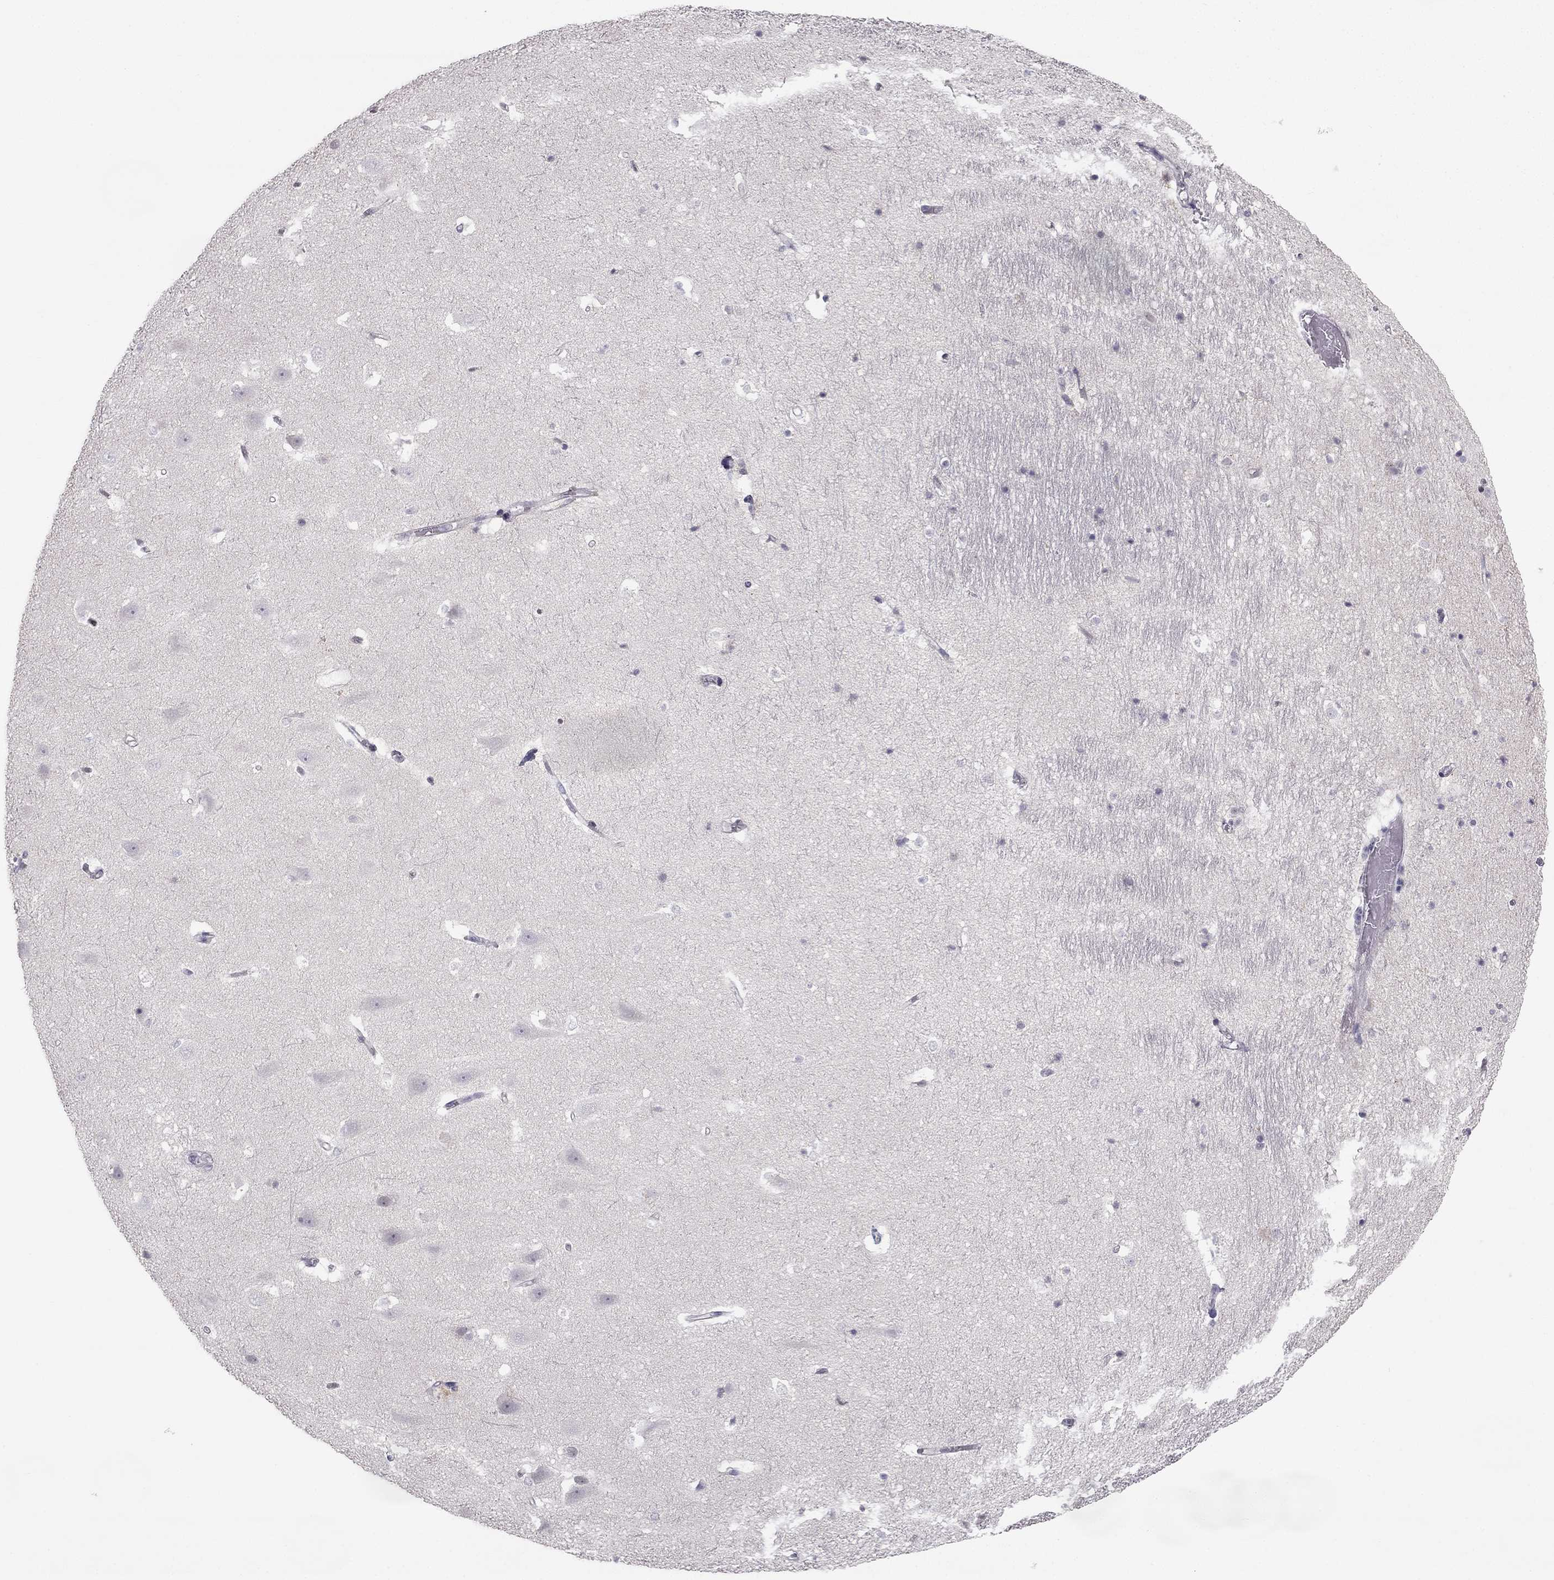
{"staining": {"intensity": "negative", "quantity": "none", "location": "none"}, "tissue": "hippocampus", "cell_type": "Glial cells", "image_type": "normal", "snomed": [{"axis": "morphology", "description": "Normal tissue, NOS"}, {"axis": "topography", "description": "Hippocampus"}], "caption": "Immunohistochemistry of benign hippocampus shows no expression in glial cells.", "gene": "C5orf49", "patient": {"sex": "male", "age": 44}}